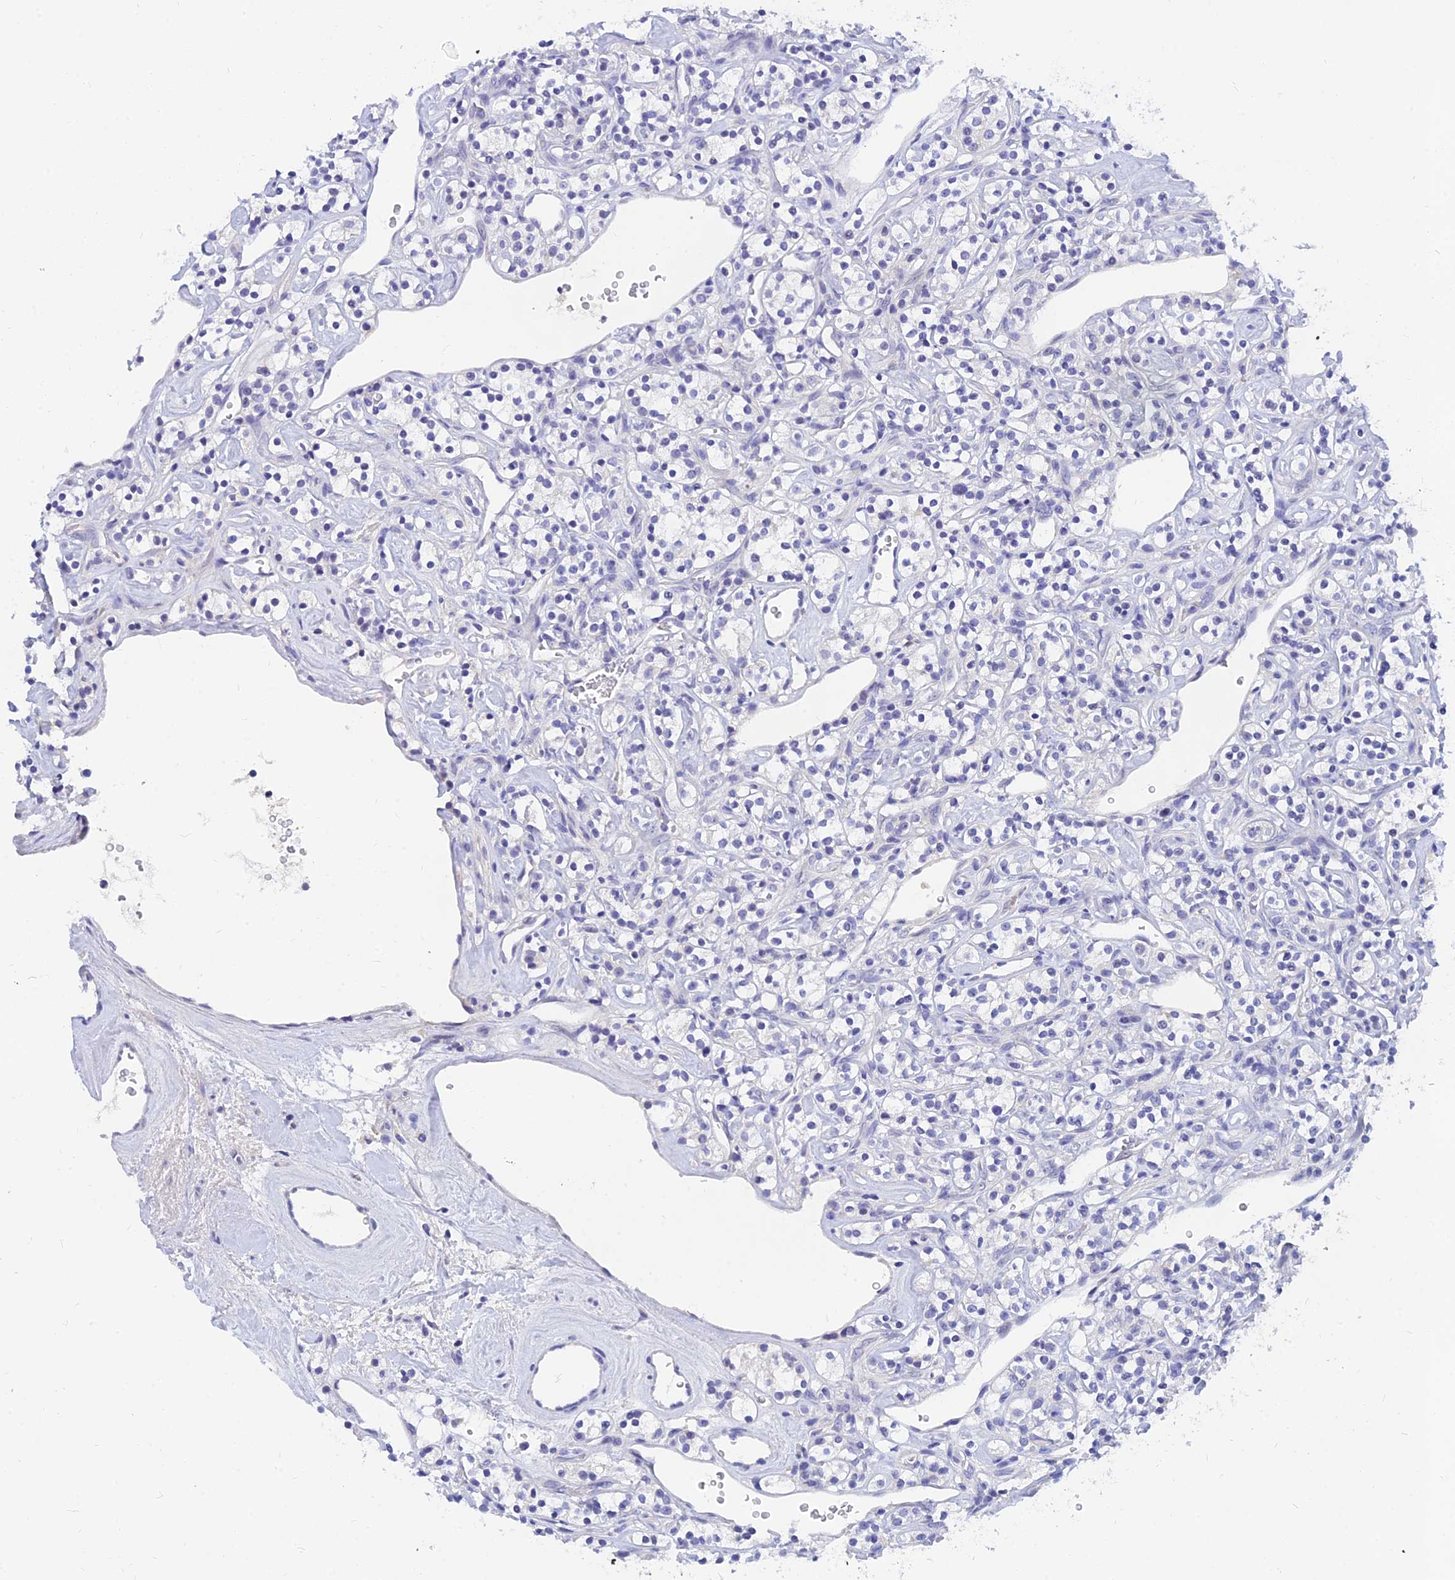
{"staining": {"intensity": "negative", "quantity": "none", "location": "none"}, "tissue": "renal cancer", "cell_type": "Tumor cells", "image_type": "cancer", "snomed": [{"axis": "morphology", "description": "Adenocarcinoma, NOS"}, {"axis": "topography", "description": "Kidney"}], "caption": "High magnification brightfield microscopy of renal adenocarcinoma stained with DAB (brown) and counterstained with hematoxylin (blue): tumor cells show no significant staining.", "gene": "TMEM161B", "patient": {"sex": "male", "age": 77}}